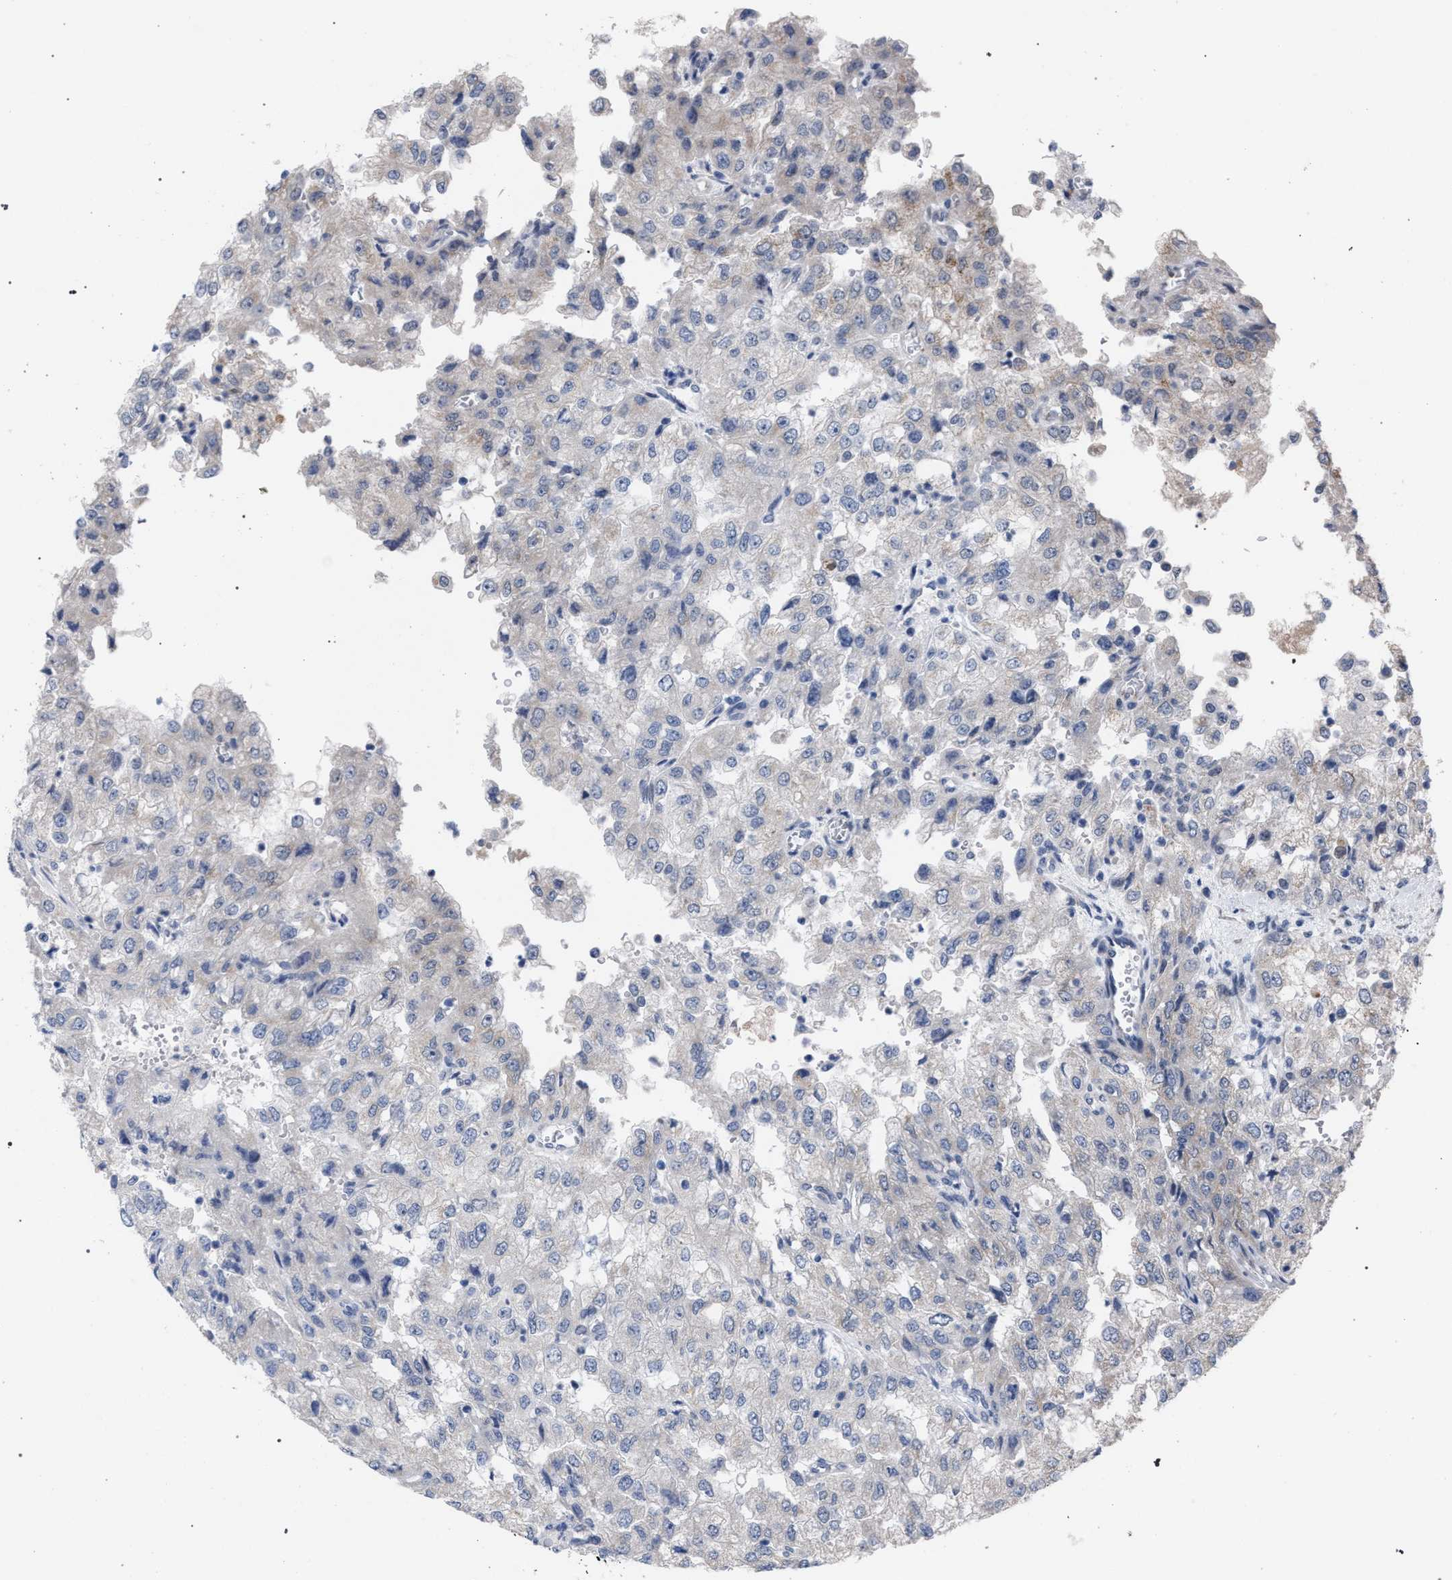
{"staining": {"intensity": "negative", "quantity": "none", "location": "none"}, "tissue": "renal cancer", "cell_type": "Tumor cells", "image_type": "cancer", "snomed": [{"axis": "morphology", "description": "Adenocarcinoma, NOS"}, {"axis": "topography", "description": "Kidney"}], "caption": "DAB (3,3'-diaminobenzidine) immunohistochemical staining of renal cancer (adenocarcinoma) displays no significant expression in tumor cells. The staining is performed using DAB brown chromogen with nuclei counter-stained in using hematoxylin.", "gene": "GOLGA2", "patient": {"sex": "female", "age": 54}}